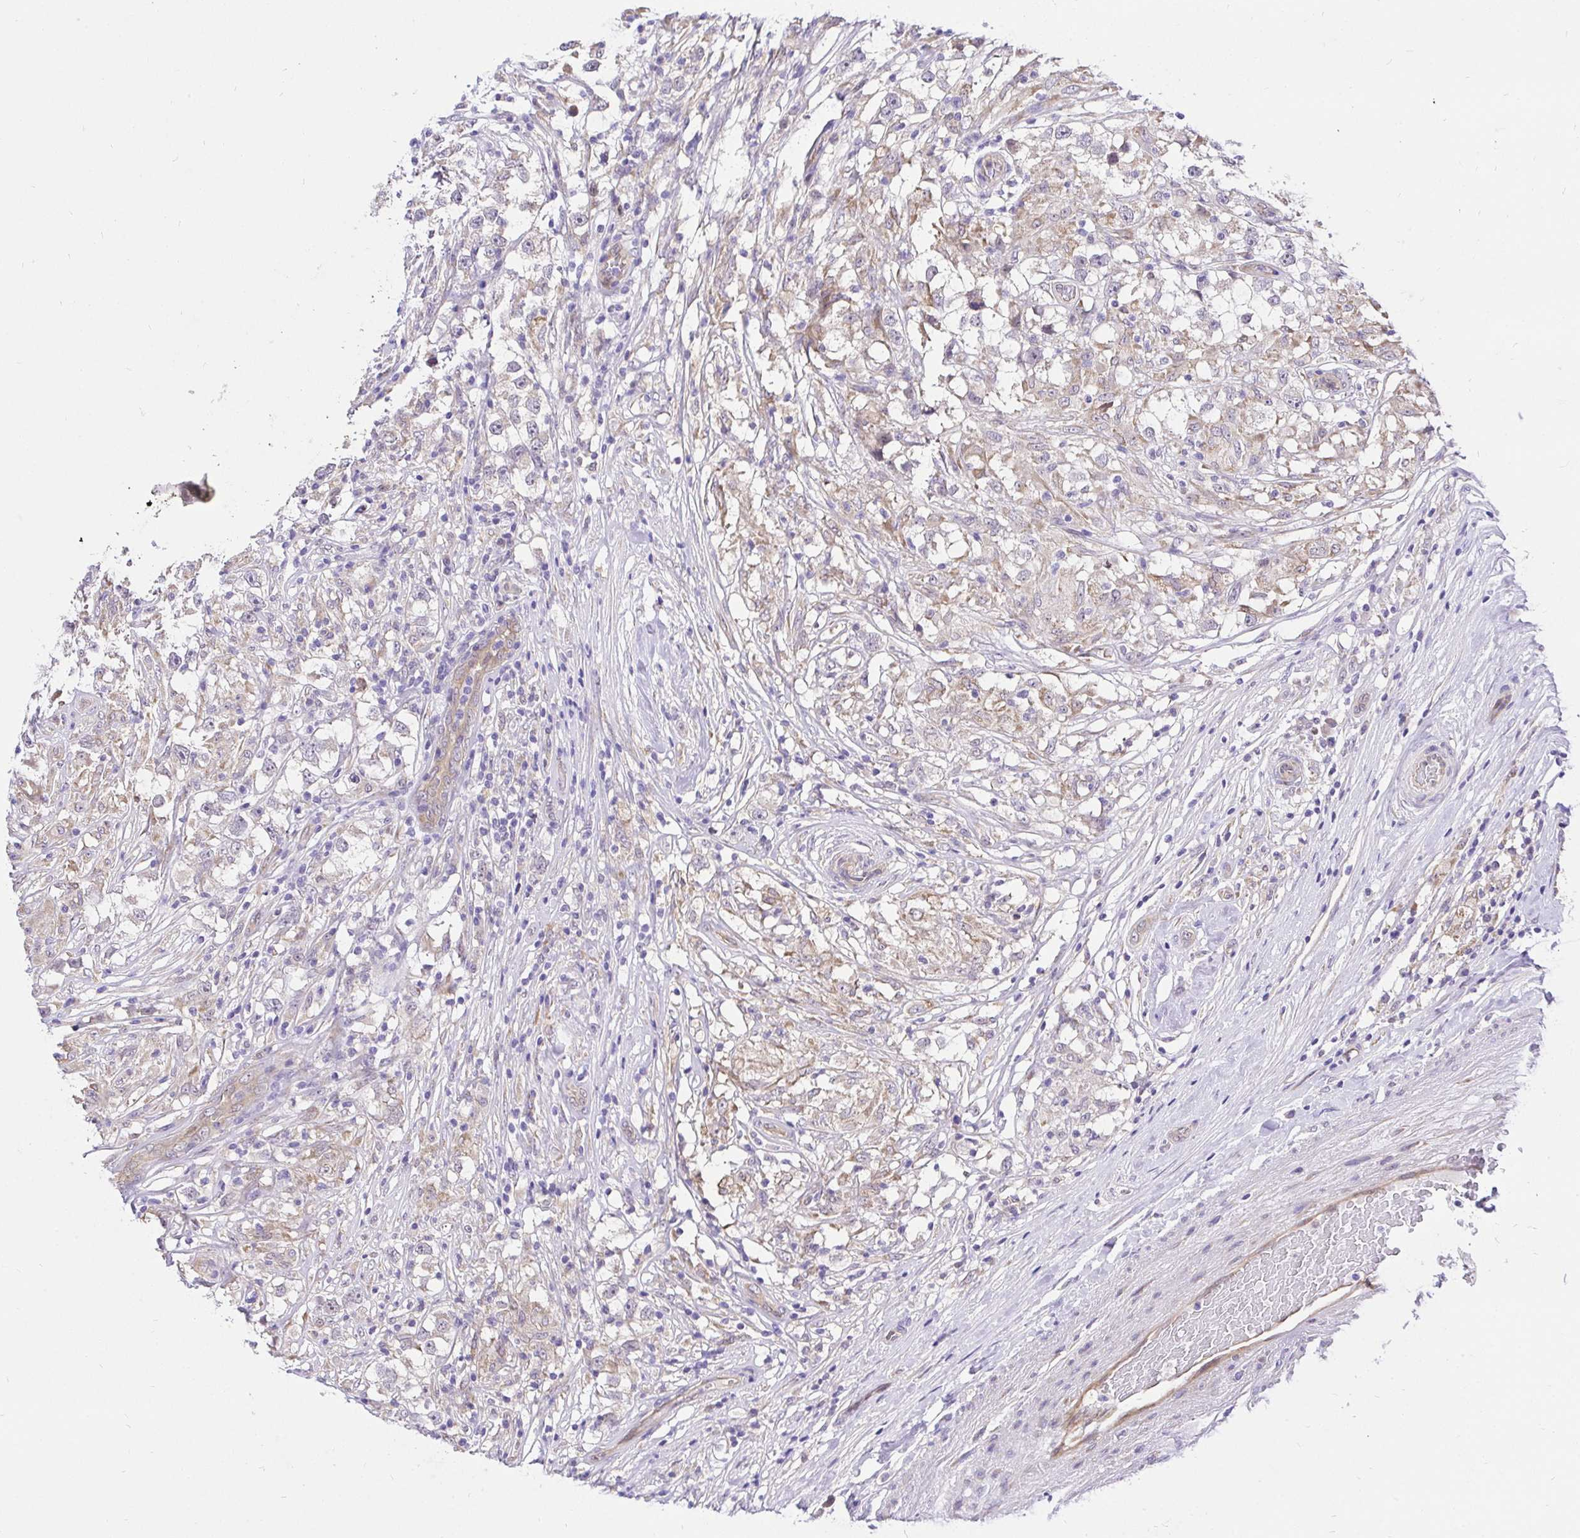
{"staining": {"intensity": "negative", "quantity": "none", "location": "none"}, "tissue": "testis cancer", "cell_type": "Tumor cells", "image_type": "cancer", "snomed": [{"axis": "morphology", "description": "Seminoma, NOS"}, {"axis": "topography", "description": "Testis"}], "caption": "This histopathology image is of testis cancer (seminoma) stained with IHC to label a protein in brown with the nuclei are counter-stained blue. There is no staining in tumor cells.", "gene": "CCDC122", "patient": {"sex": "male", "age": 46}}